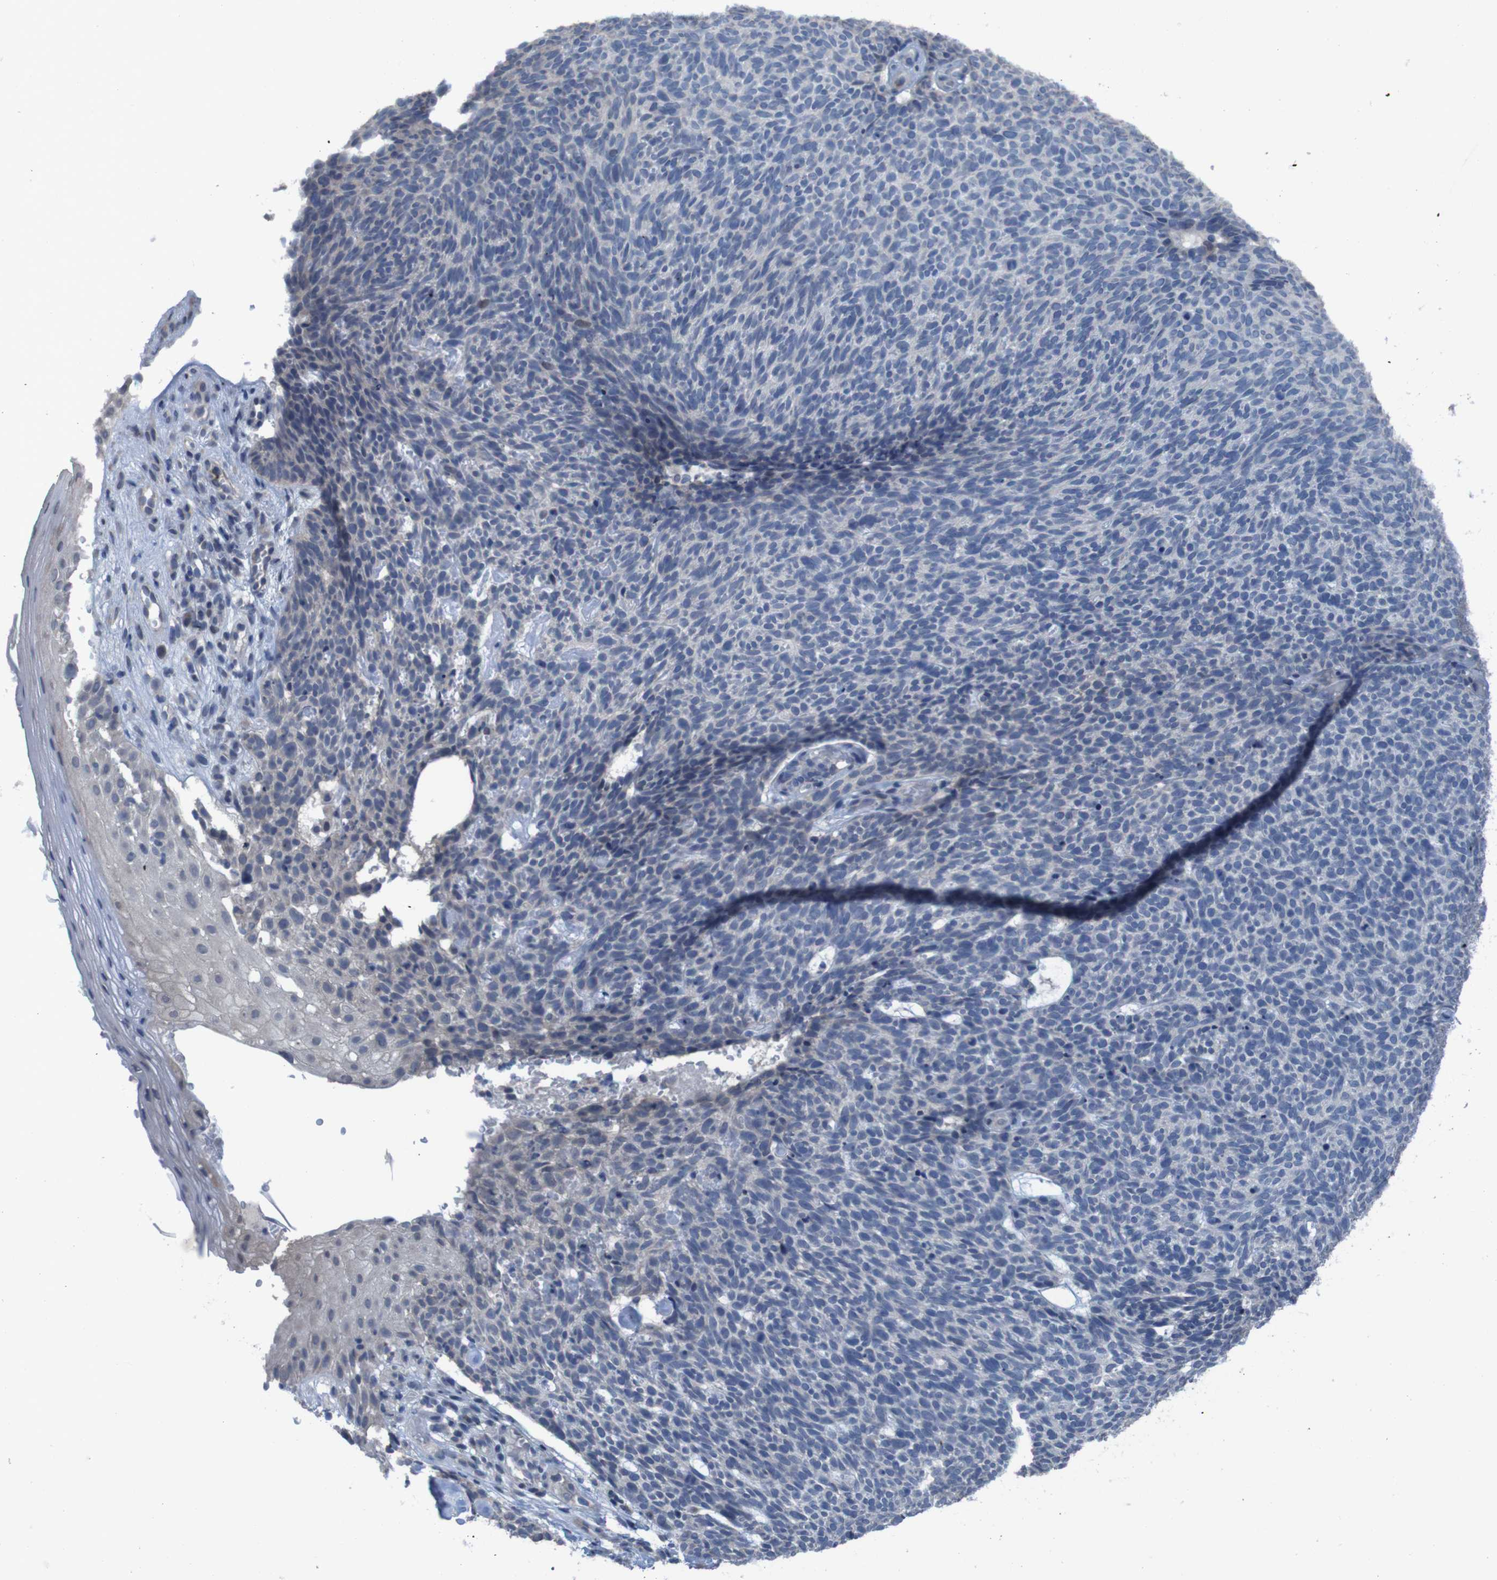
{"staining": {"intensity": "negative", "quantity": "none", "location": "none"}, "tissue": "skin cancer", "cell_type": "Tumor cells", "image_type": "cancer", "snomed": [{"axis": "morphology", "description": "Basal cell carcinoma"}, {"axis": "topography", "description": "Skin"}], "caption": "The micrograph shows no staining of tumor cells in skin cancer (basal cell carcinoma). Brightfield microscopy of immunohistochemistry (IHC) stained with DAB (3,3'-diaminobenzidine) (brown) and hematoxylin (blue), captured at high magnification.", "gene": "CLDN18", "patient": {"sex": "female", "age": 84}}